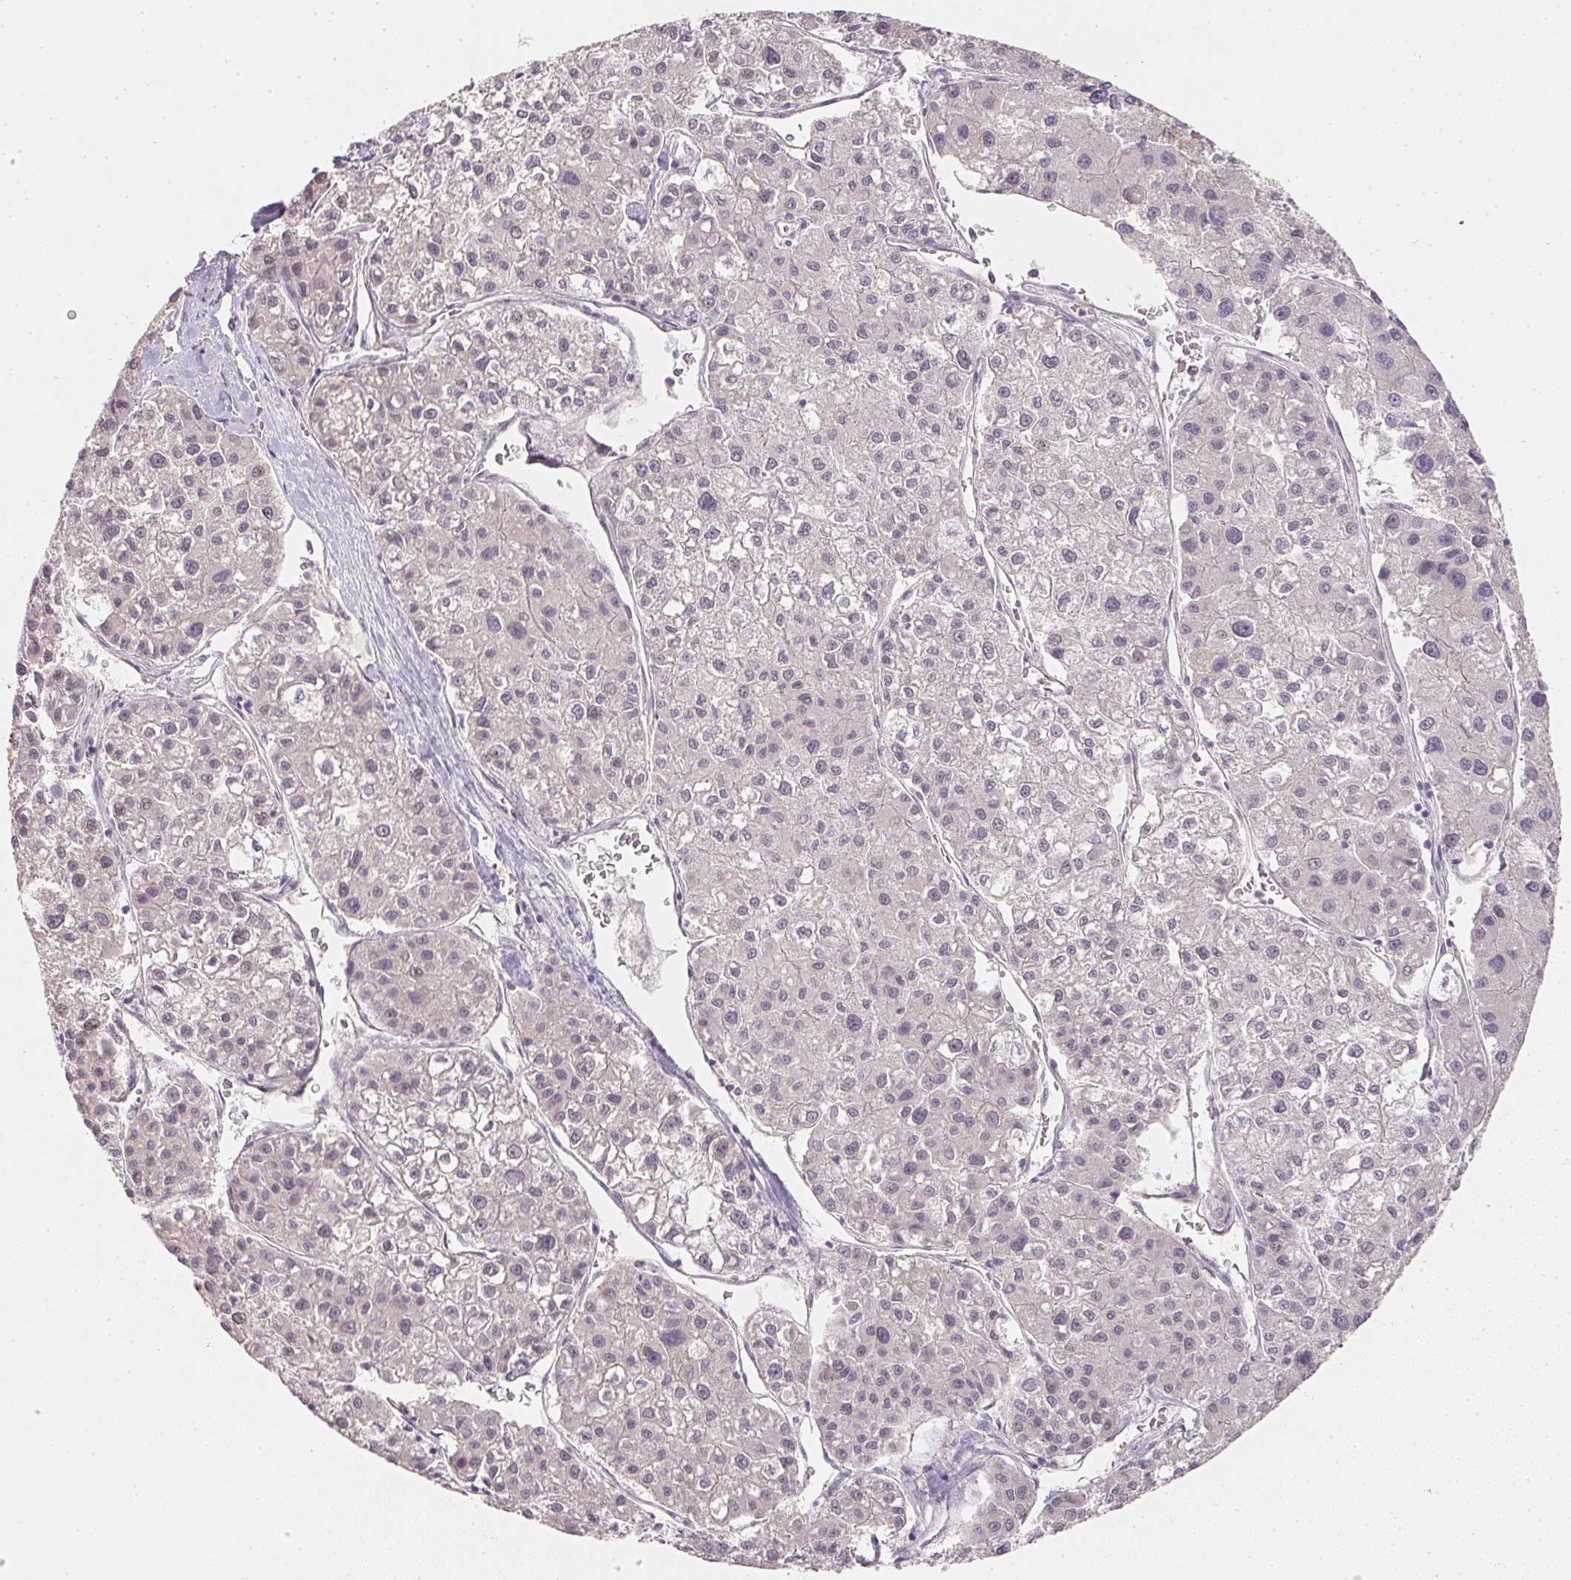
{"staining": {"intensity": "negative", "quantity": "none", "location": "none"}, "tissue": "liver cancer", "cell_type": "Tumor cells", "image_type": "cancer", "snomed": [{"axis": "morphology", "description": "Carcinoma, Hepatocellular, NOS"}, {"axis": "topography", "description": "Liver"}], "caption": "Immunohistochemistry (IHC) of human hepatocellular carcinoma (liver) demonstrates no positivity in tumor cells.", "gene": "SOAT1", "patient": {"sex": "male", "age": 73}}